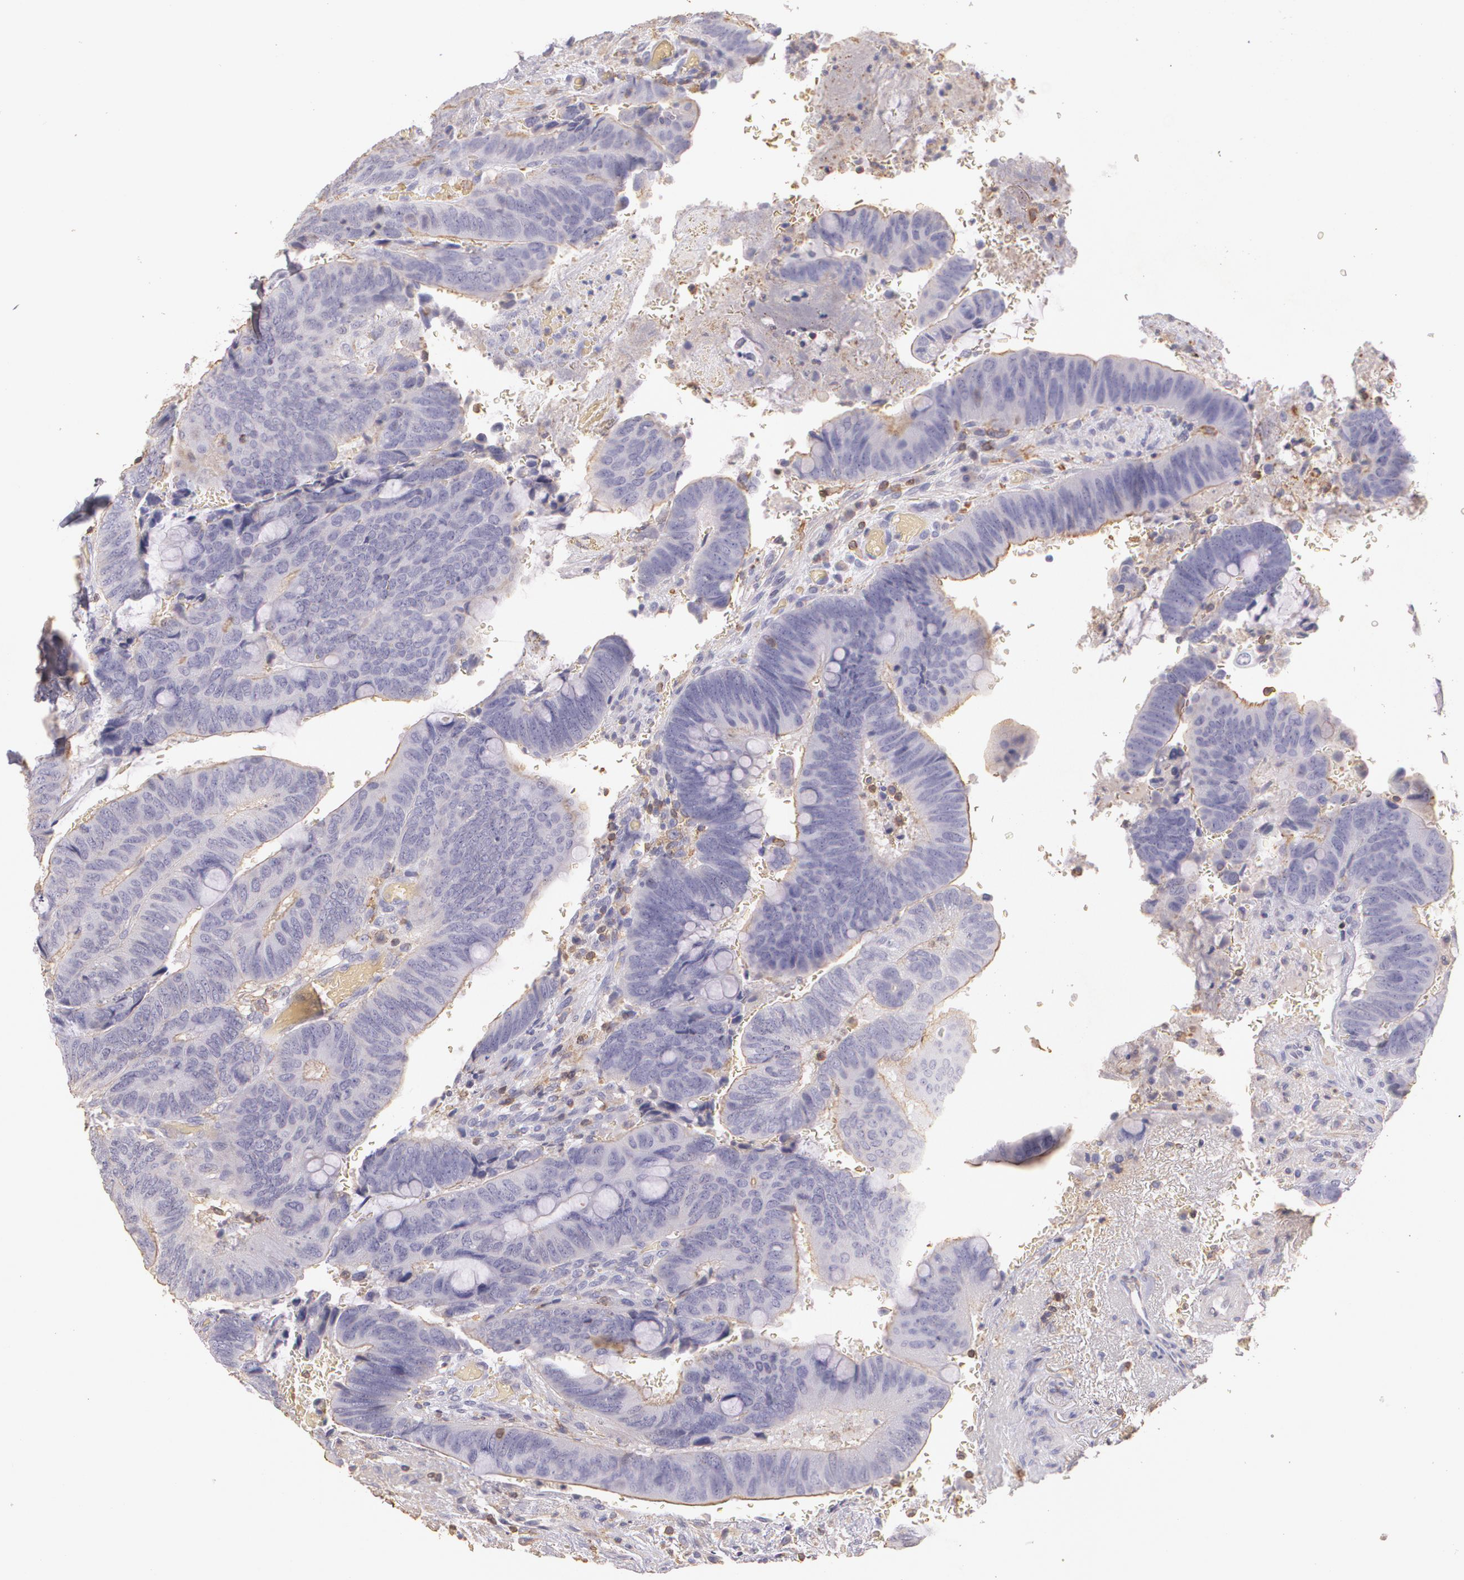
{"staining": {"intensity": "weak", "quantity": "25%-75%", "location": "cytoplasmic/membranous"}, "tissue": "colorectal cancer", "cell_type": "Tumor cells", "image_type": "cancer", "snomed": [{"axis": "morphology", "description": "Normal tissue, NOS"}, {"axis": "morphology", "description": "Adenocarcinoma, NOS"}, {"axis": "topography", "description": "Rectum"}], "caption": "A micrograph showing weak cytoplasmic/membranous staining in approximately 25%-75% of tumor cells in colorectal cancer, as visualized by brown immunohistochemical staining.", "gene": "TGFBR1", "patient": {"sex": "male", "age": 92}}